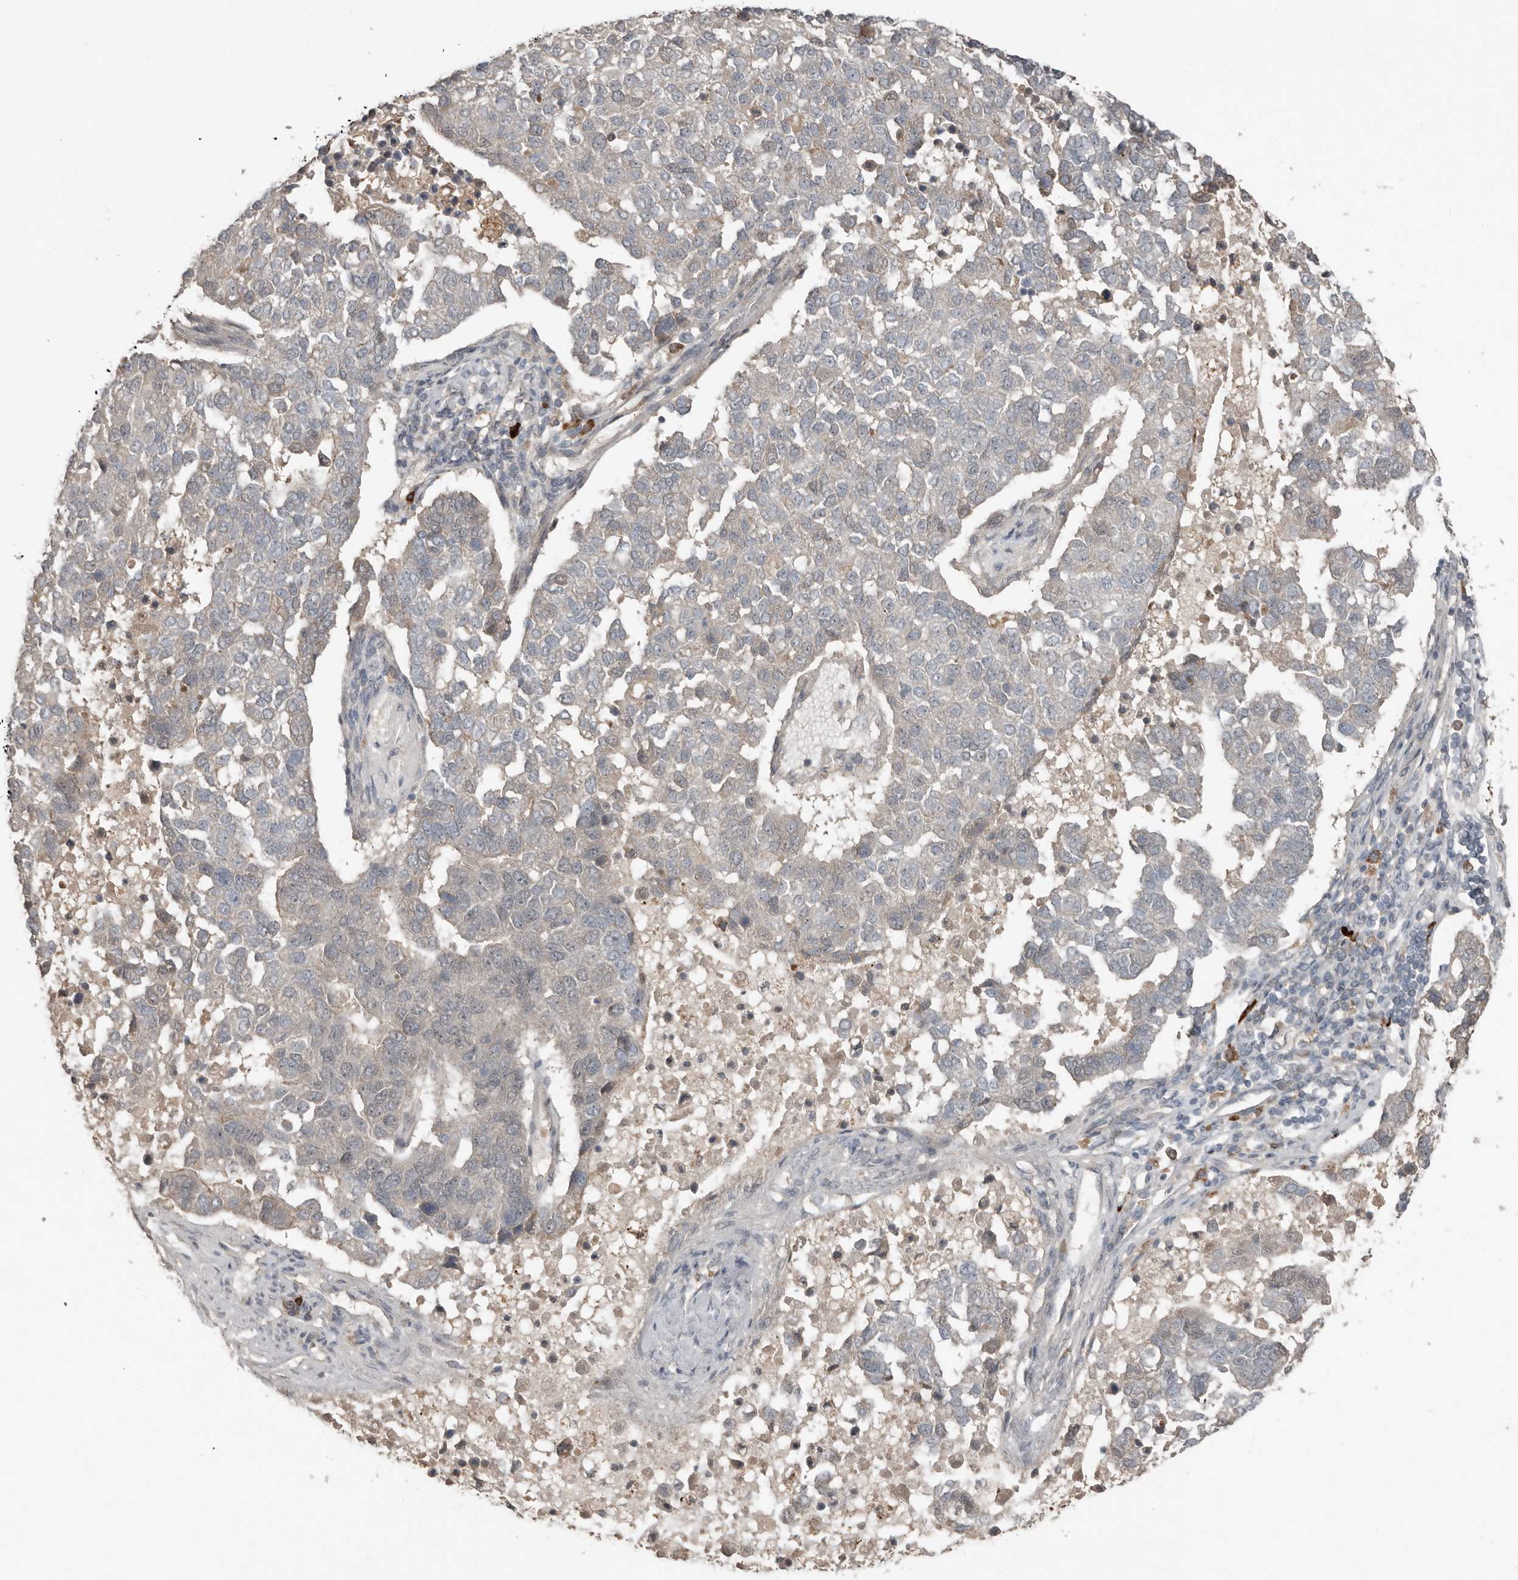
{"staining": {"intensity": "negative", "quantity": "none", "location": "none"}, "tissue": "pancreatic cancer", "cell_type": "Tumor cells", "image_type": "cancer", "snomed": [{"axis": "morphology", "description": "Adenocarcinoma, NOS"}, {"axis": "topography", "description": "Pancreas"}], "caption": "This image is of adenocarcinoma (pancreatic) stained with IHC to label a protein in brown with the nuclei are counter-stained blue. There is no positivity in tumor cells.", "gene": "TEAD3", "patient": {"sex": "female", "age": 61}}